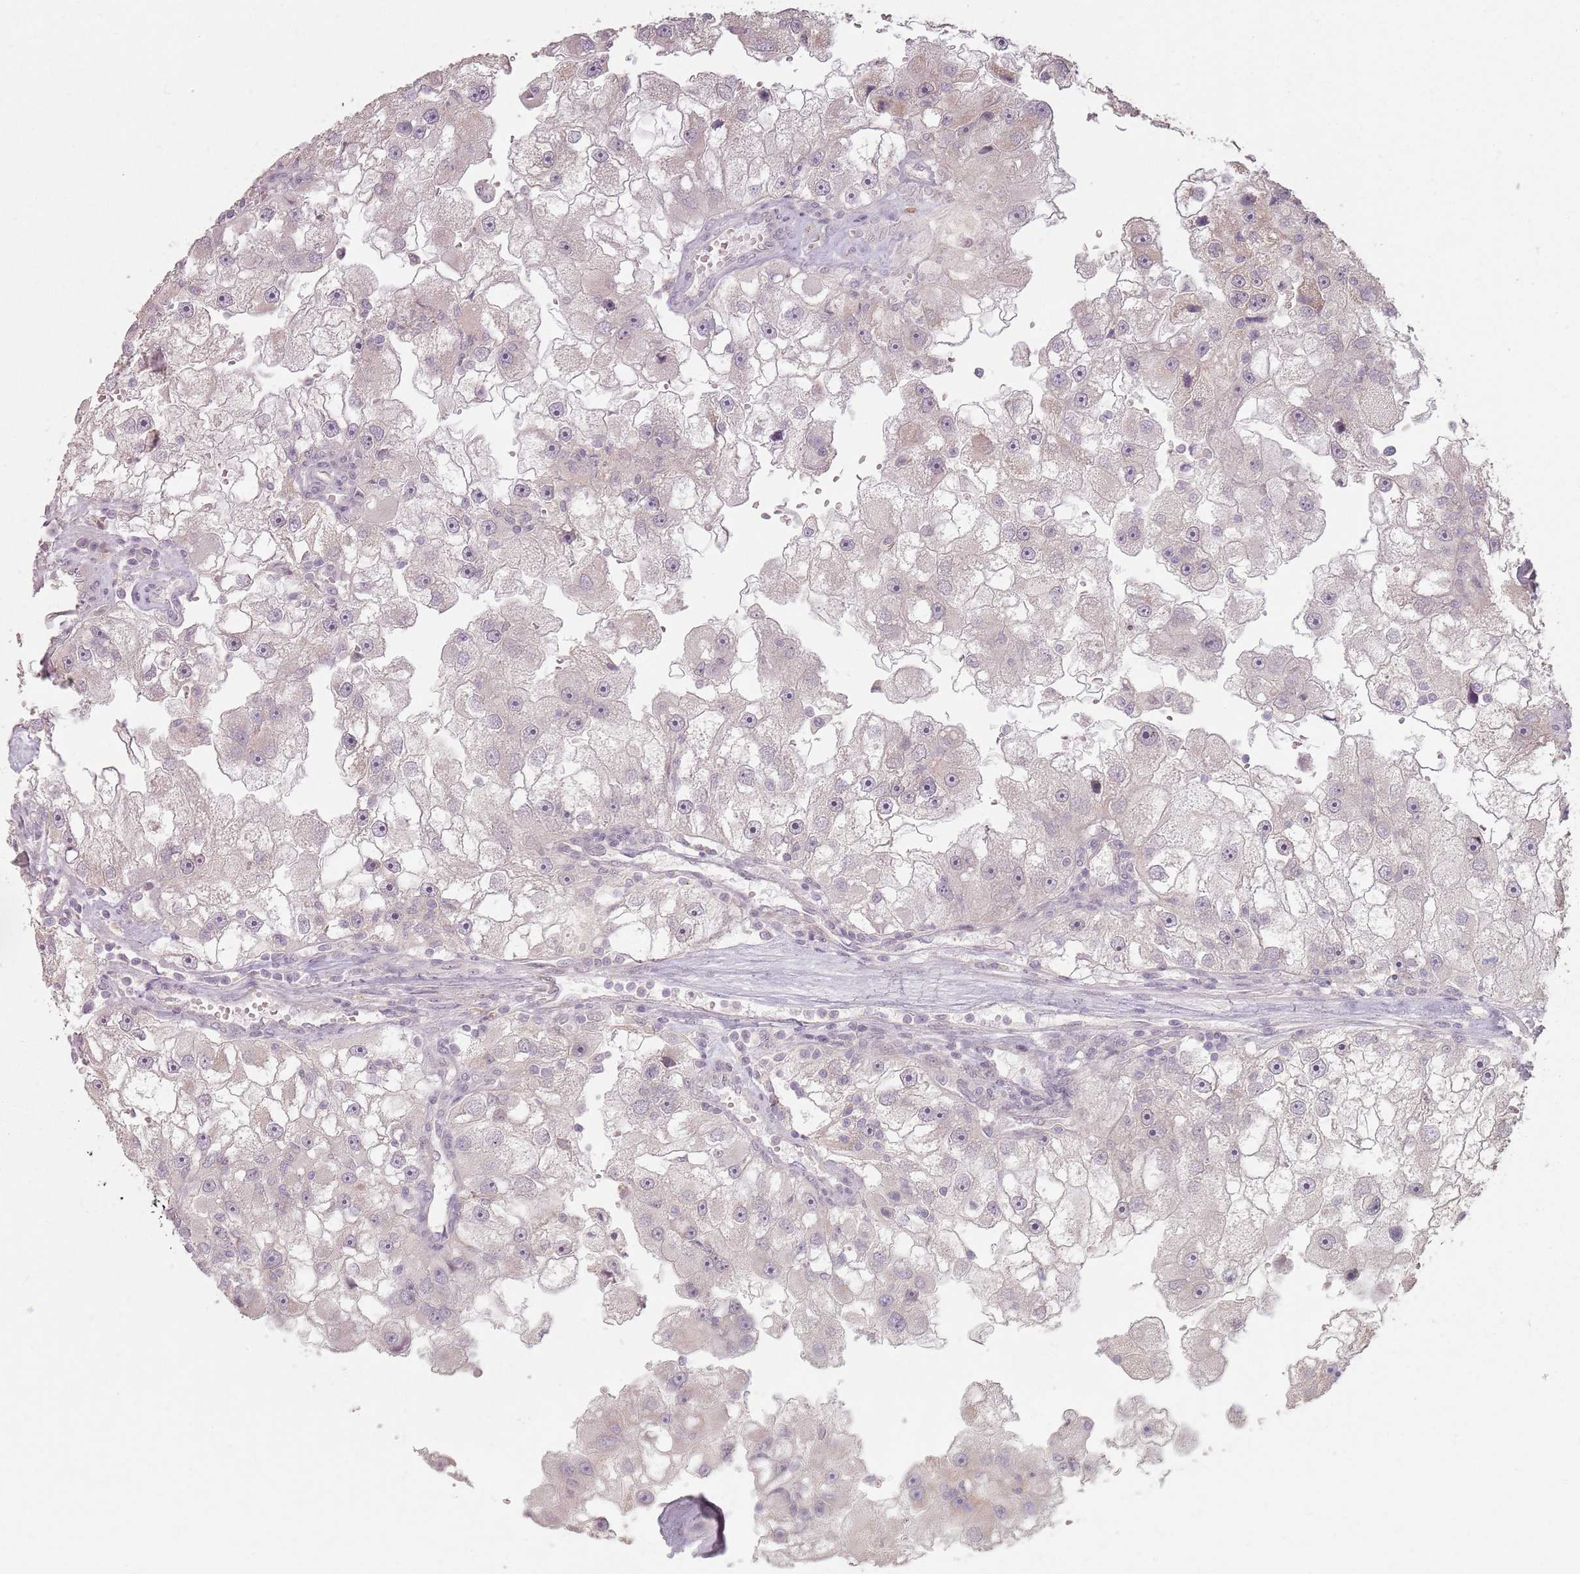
{"staining": {"intensity": "negative", "quantity": "none", "location": "none"}, "tissue": "renal cancer", "cell_type": "Tumor cells", "image_type": "cancer", "snomed": [{"axis": "morphology", "description": "Adenocarcinoma, NOS"}, {"axis": "topography", "description": "Kidney"}], "caption": "Immunohistochemistry (IHC) of human adenocarcinoma (renal) reveals no staining in tumor cells.", "gene": "CCDC168", "patient": {"sex": "male", "age": 63}}